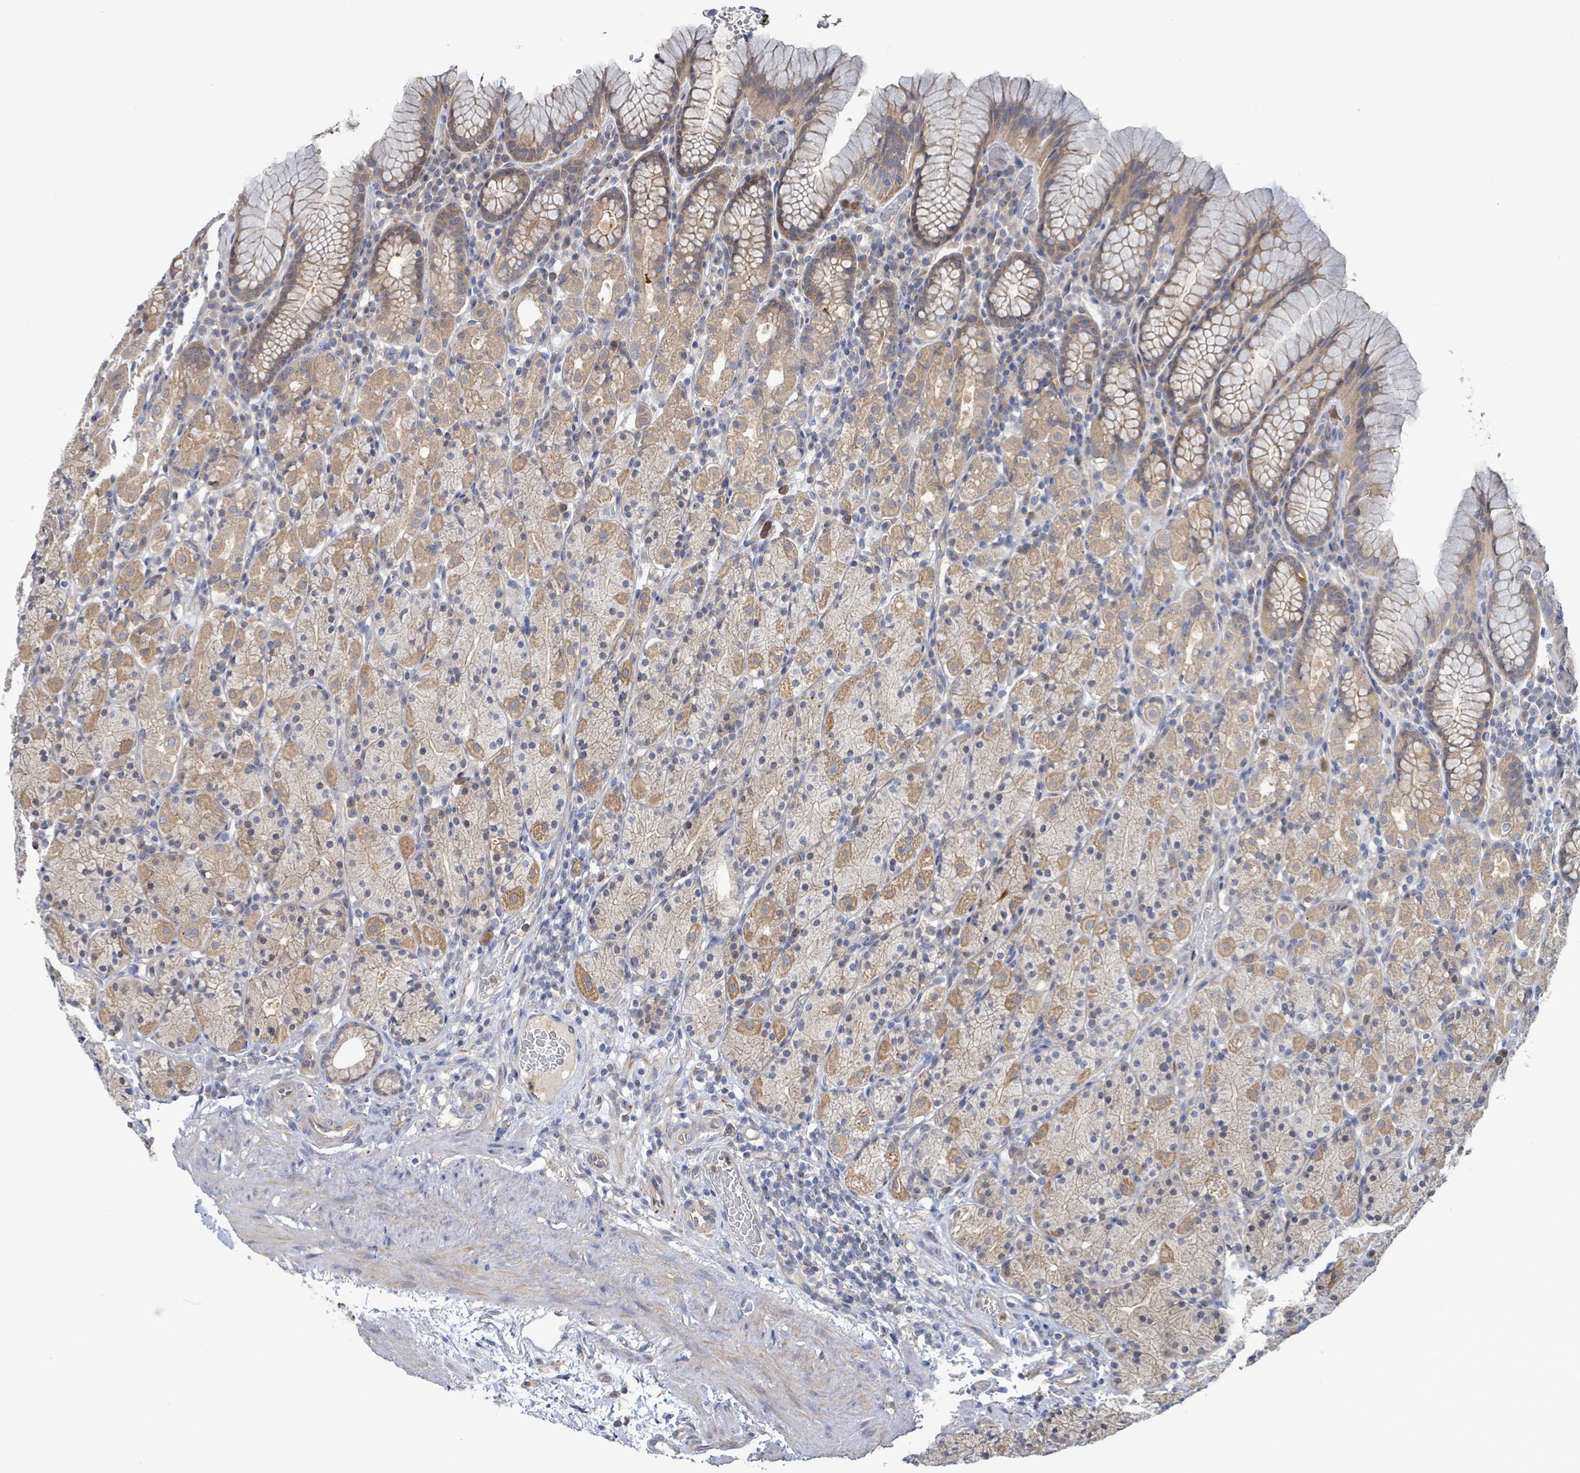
{"staining": {"intensity": "moderate", "quantity": "25%-75%", "location": "cytoplasmic/membranous"}, "tissue": "stomach", "cell_type": "Glandular cells", "image_type": "normal", "snomed": [{"axis": "morphology", "description": "Normal tissue, NOS"}, {"axis": "topography", "description": "Stomach, upper"}, {"axis": "topography", "description": "Stomach"}], "caption": "A medium amount of moderate cytoplasmic/membranous expression is seen in about 25%-75% of glandular cells in normal stomach.", "gene": "PGAM1", "patient": {"sex": "male", "age": 62}}